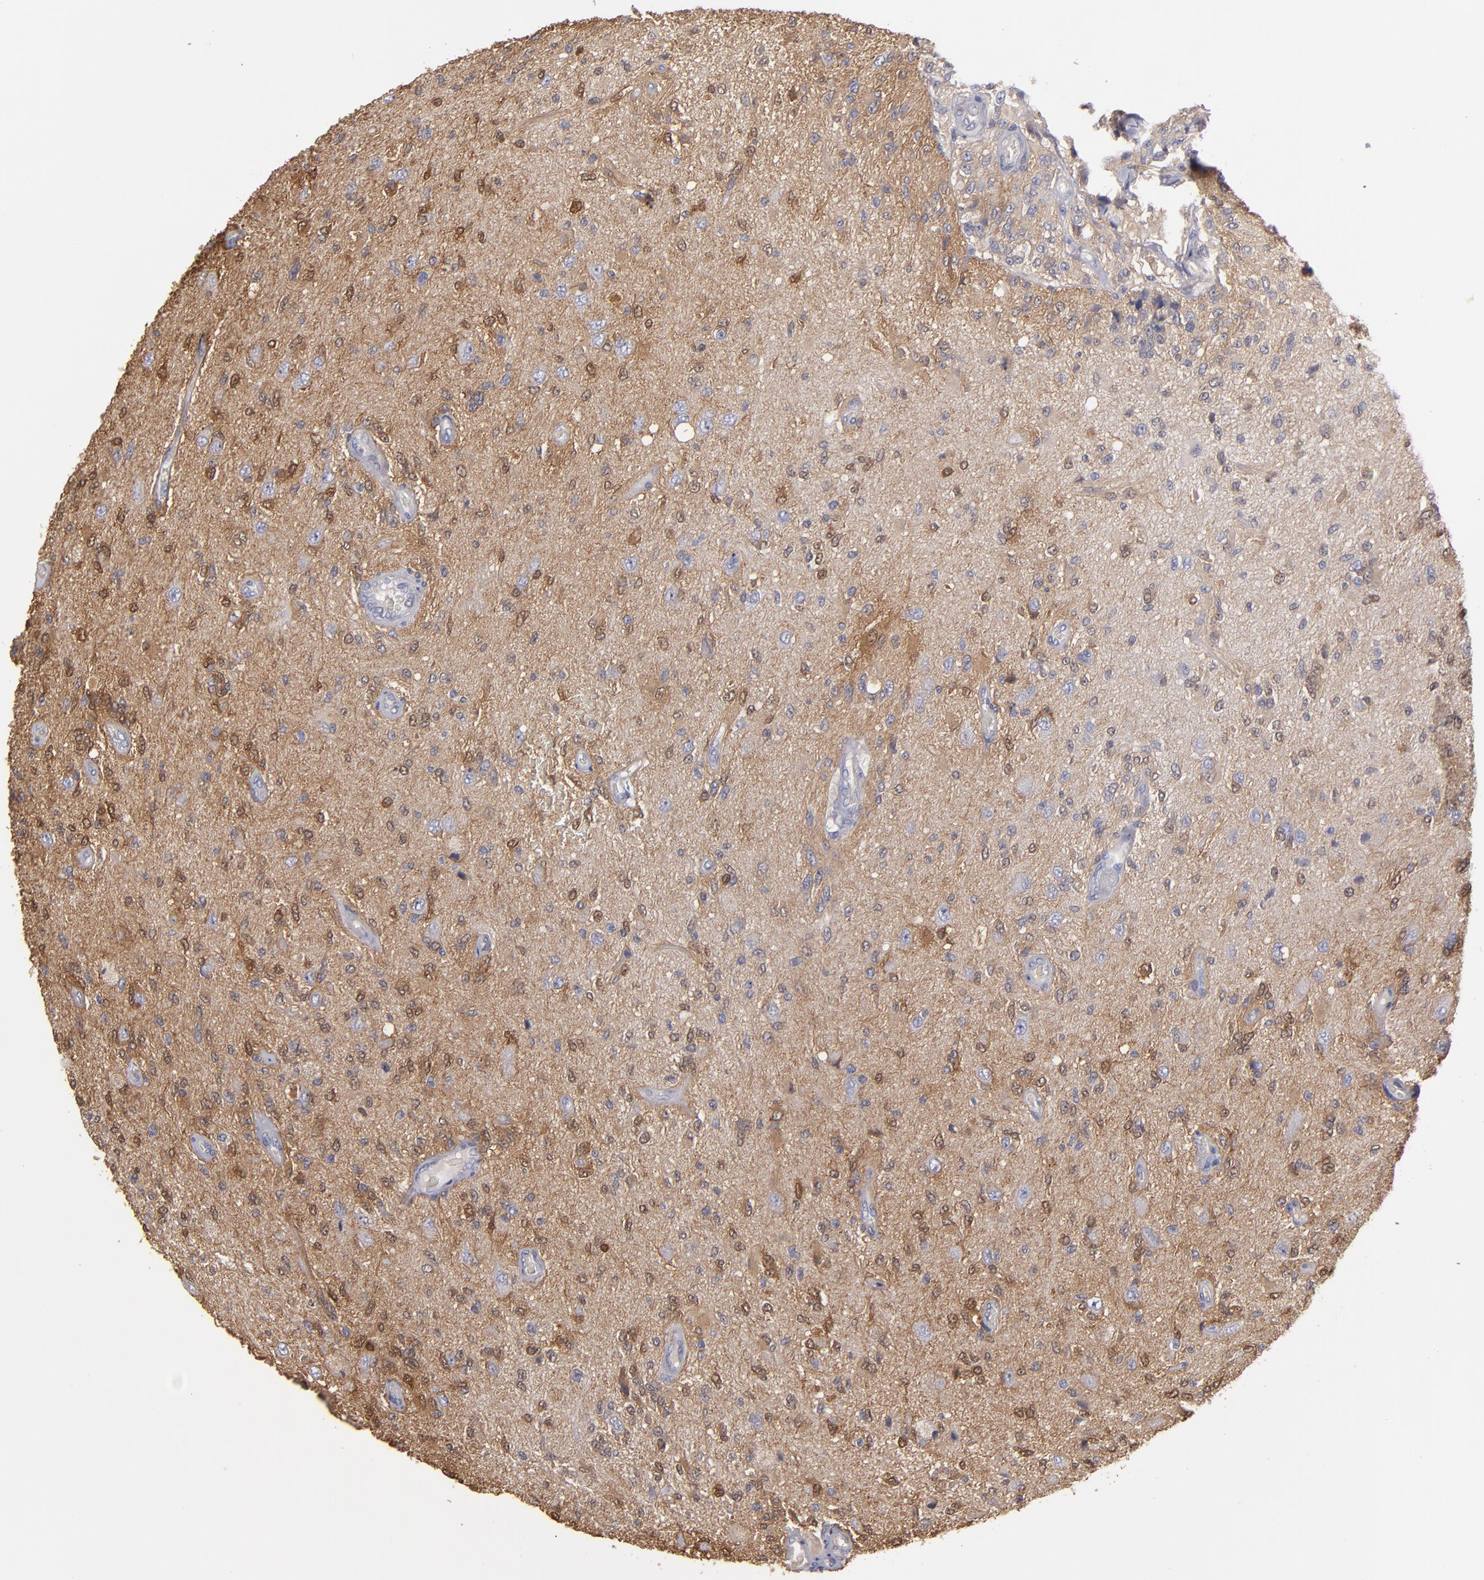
{"staining": {"intensity": "moderate", "quantity": "<25%", "location": "cytoplasmic/membranous"}, "tissue": "glioma", "cell_type": "Tumor cells", "image_type": "cancer", "snomed": [{"axis": "morphology", "description": "Normal tissue, NOS"}, {"axis": "morphology", "description": "Glioma, malignant, High grade"}, {"axis": "topography", "description": "Cerebral cortex"}], "caption": "Tumor cells demonstrate moderate cytoplasmic/membranous expression in about <25% of cells in glioma. (DAB (3,3'-diaminobenzidine) IHC, brown staining for protein, blue staining for nuclei).", "gene": "NDRG2", "patient": {"sex": "male", "age": 77}}